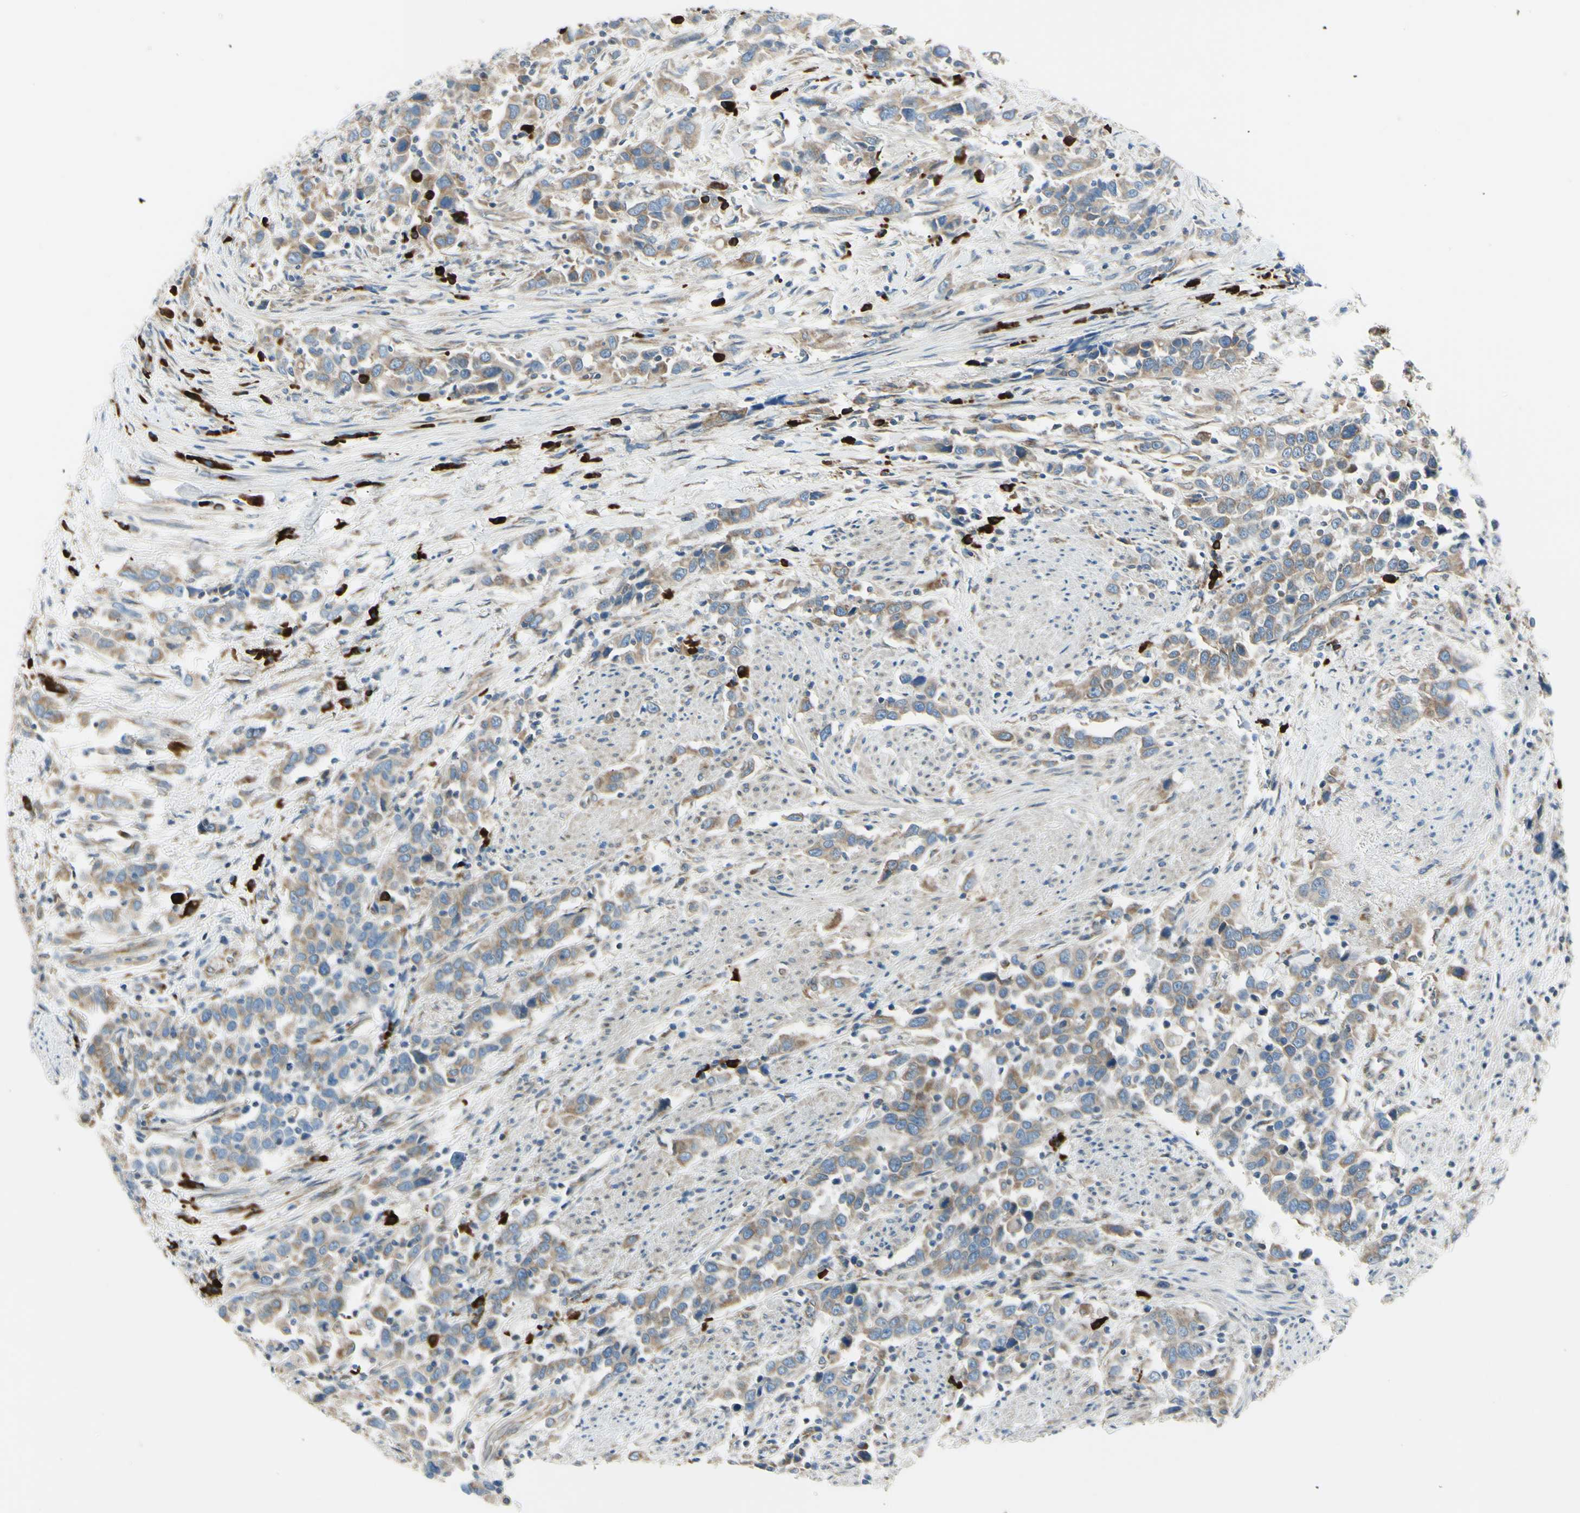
{"staining": {"intensity": "weak", "quantity": ">75%", "location": "cytoplasmic/membranous"}, "tissue": "urothelial cancer", "cell_type": "Tumor cells", "image_type": "cancer", "snomed": [{"axis": "morphology", "description": "Urothelial carcinoma, High grade"}, {"axis": "topography", "description": "Urinary bladder"}], "caption": "Immunohistochemical staining of human urothelial cancer shows low levels of weak cytoplasmic/membranous expression in approximately >75% of tumor cells.", "gene": "SELENOS", "patient": {"sex": "male", "age": 61}}